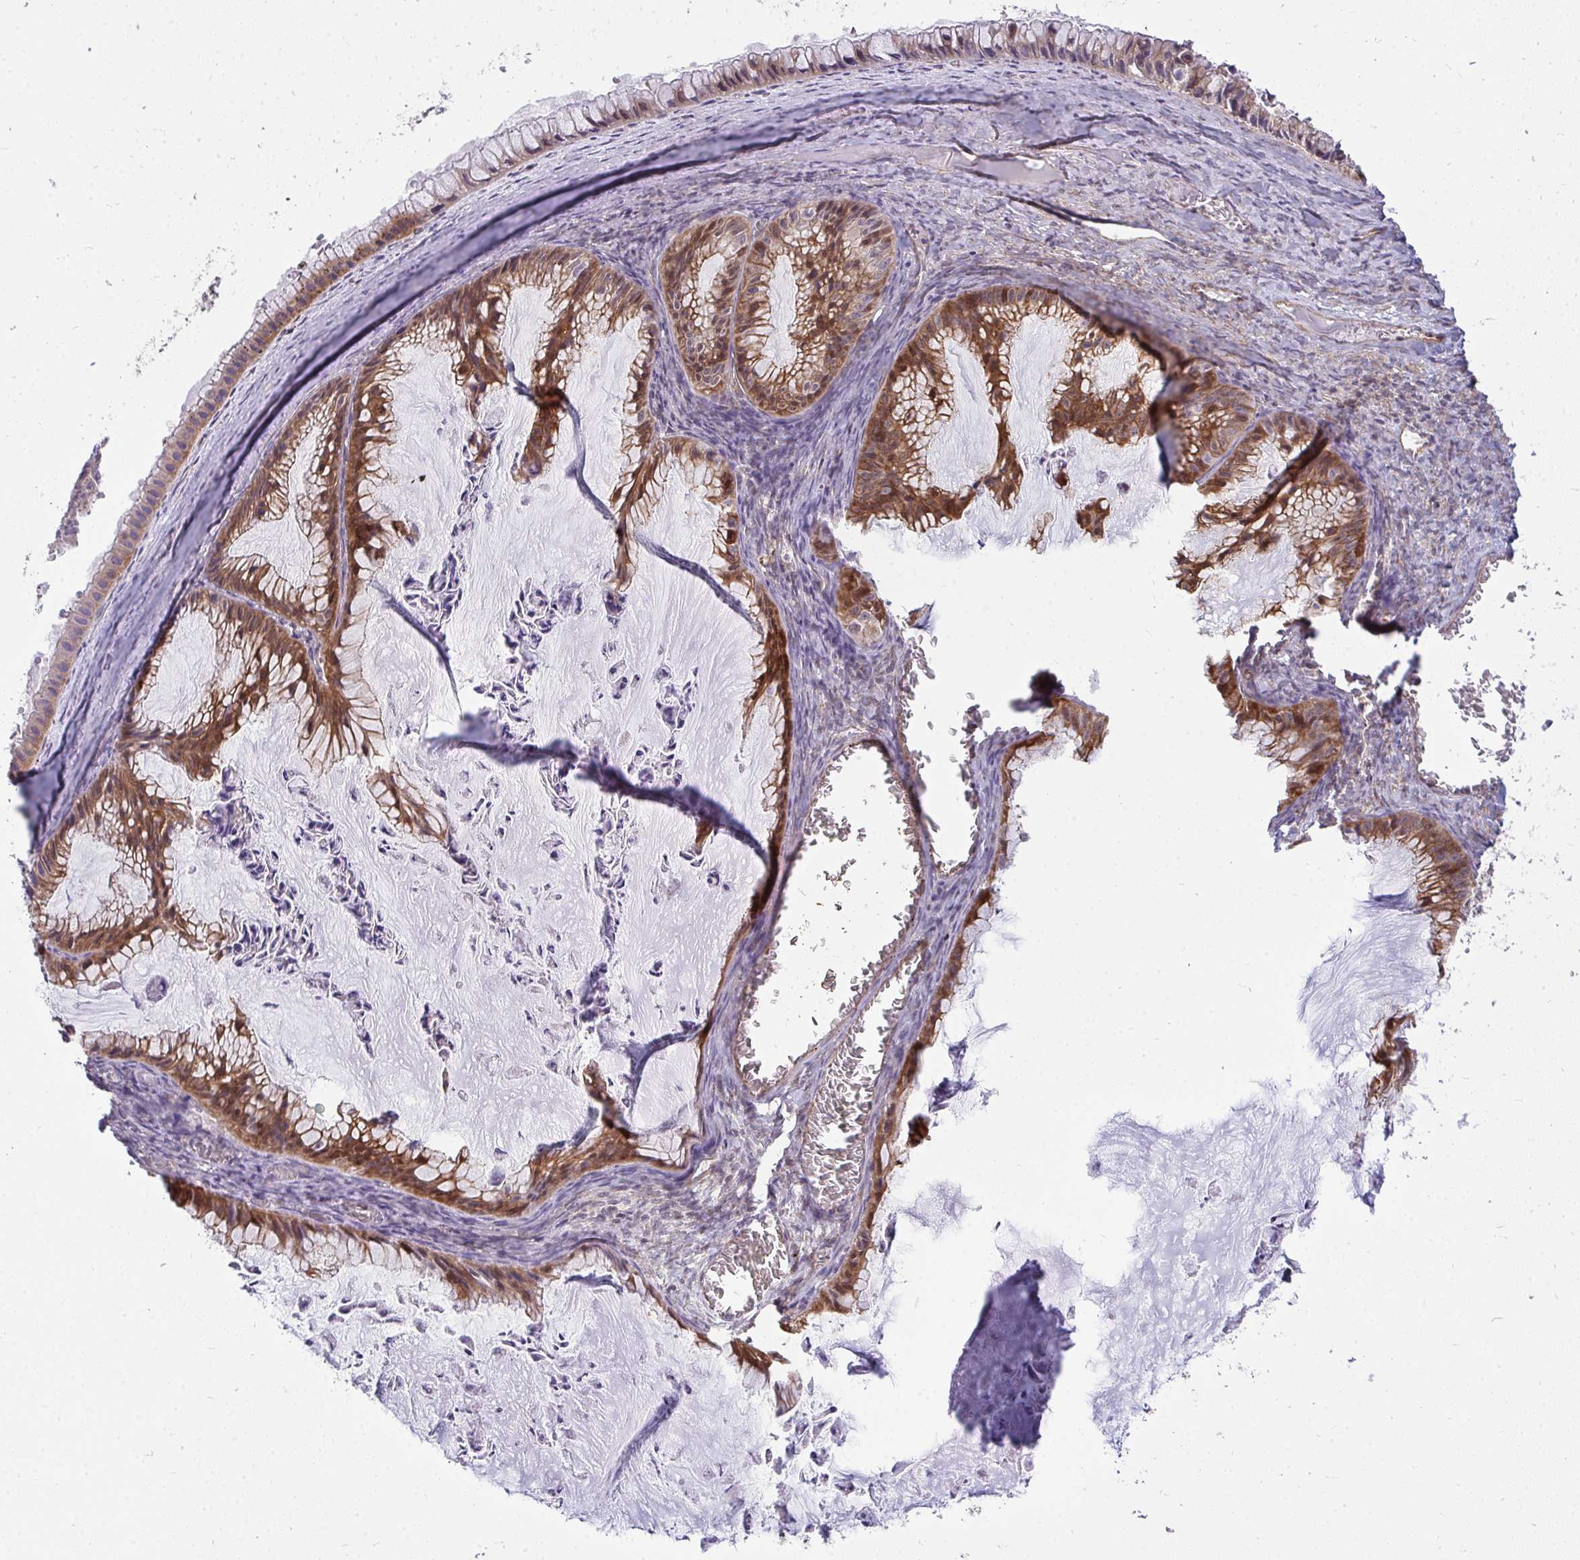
{"staining": {"intensity": "moderate", "quantity": ">75%", "location": "cytoplasmic/membranous"}, "tissue": "ovarian cancer", "cell_type": "Tumor cells", "image_type": "cancer", "snomed": [{"axis": "morphology", "description": "Cystadenocarcinoma, mucinous, NOS"}, {"axis": "topography", "description": "Ovary"}], "caption": "This photomicrograph reveals IHC staining of ovarian cancer (mucinous cystadenocarcinoma), with medium moderate cytoplasmic/membranous staining in approximately >75% of tumor cells.", "gene": "SH2D1B", "patient": {"sex": "female", "age": 72}}